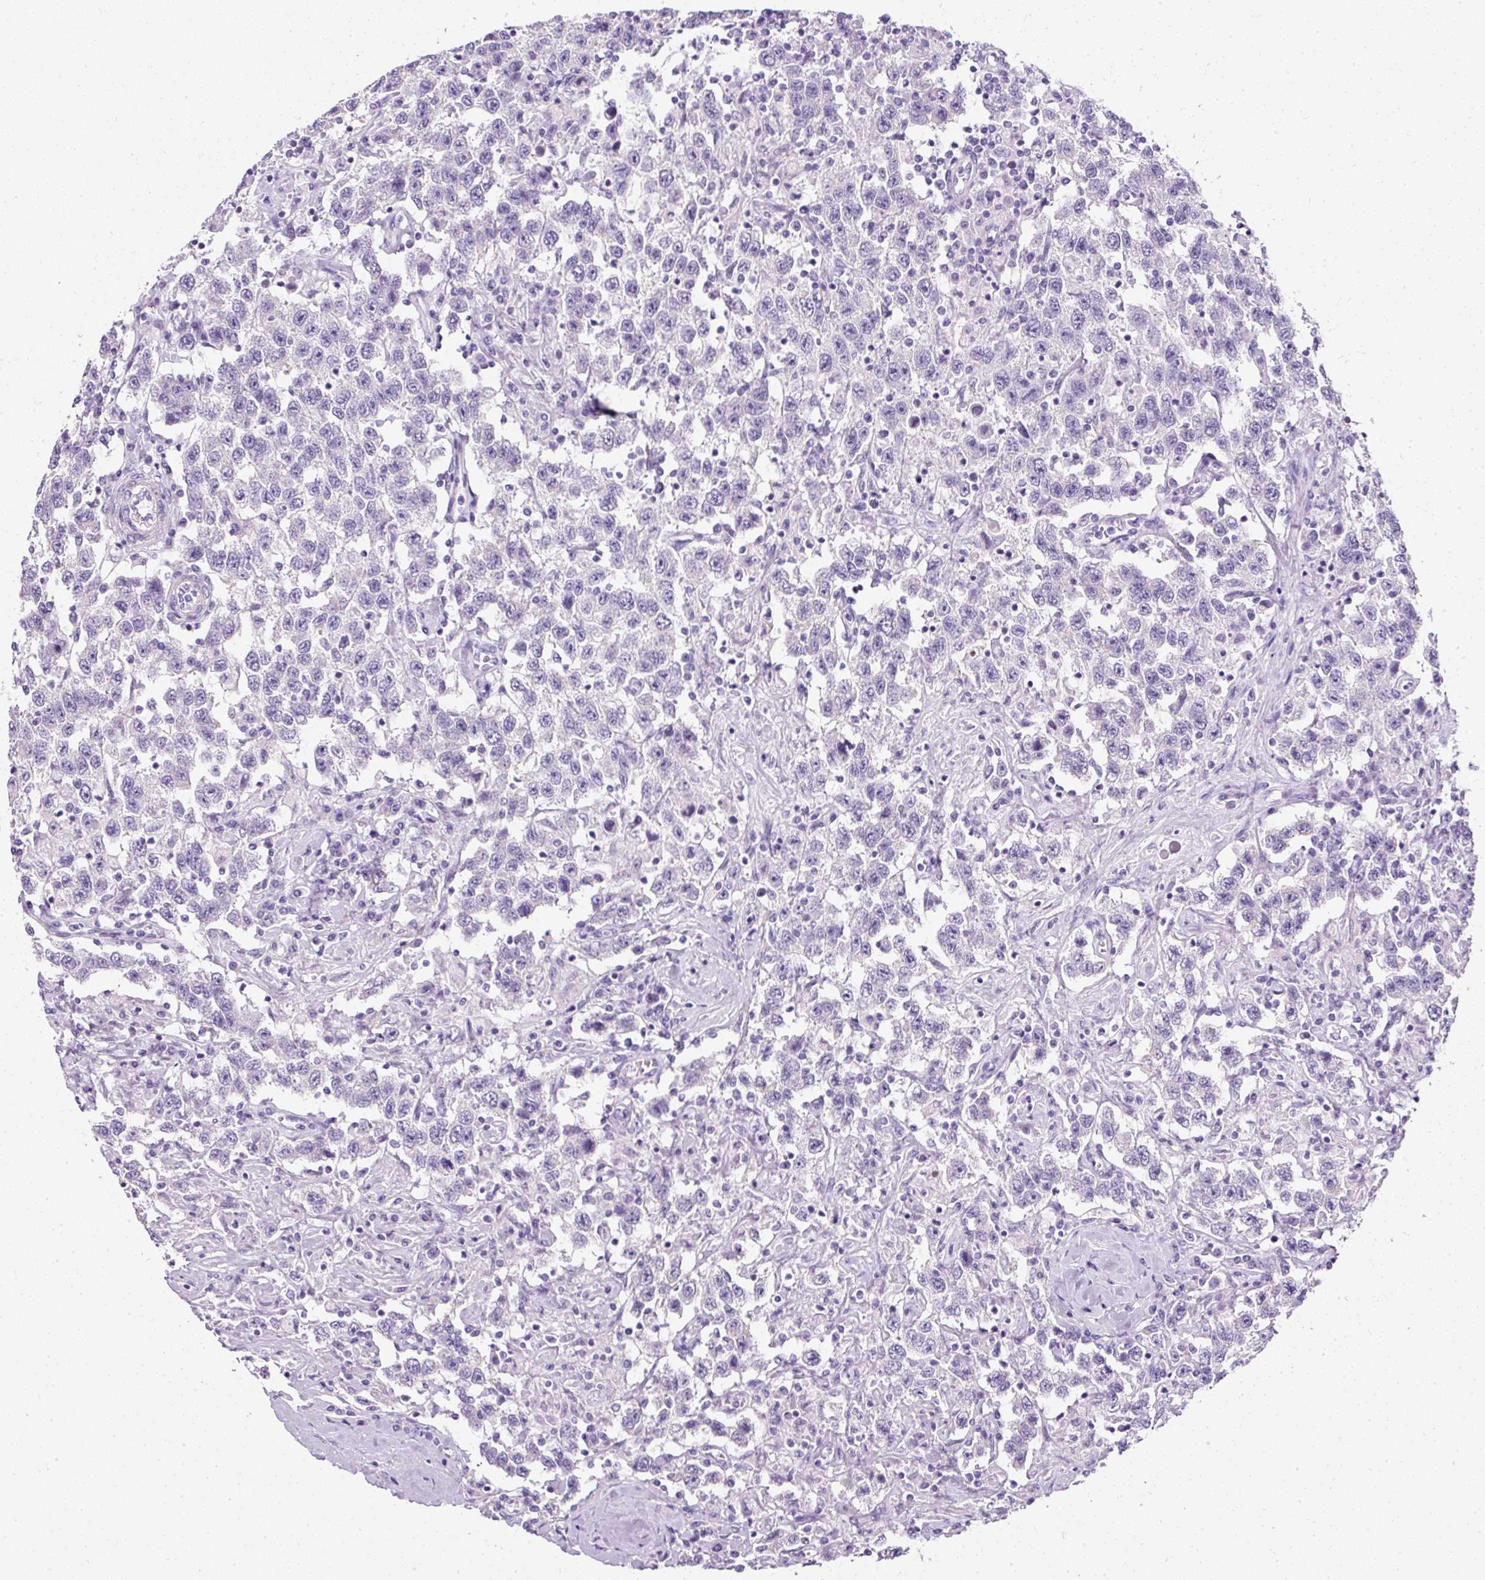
{"staining": {"intensity": "negative", "quantity": "none", "location": "none"}, "tissue": "testis cancer", "cell_type": "Tumor cells", "image_type": "cancer", "snomed": [{"axis": "morphology", "description": "Seminoma, NOS"}, {"axis": "topography", "description": "Testis"}], "caption": "A micrograph of seminoma (testis) stained for a protein reveals no brown staining in tumor cells. (DAB immunohistochemistry (IHC) with hematoxylin counter stain).", "gene": "C2CD4C", "patient": {"sex": "male", "age": 41}}